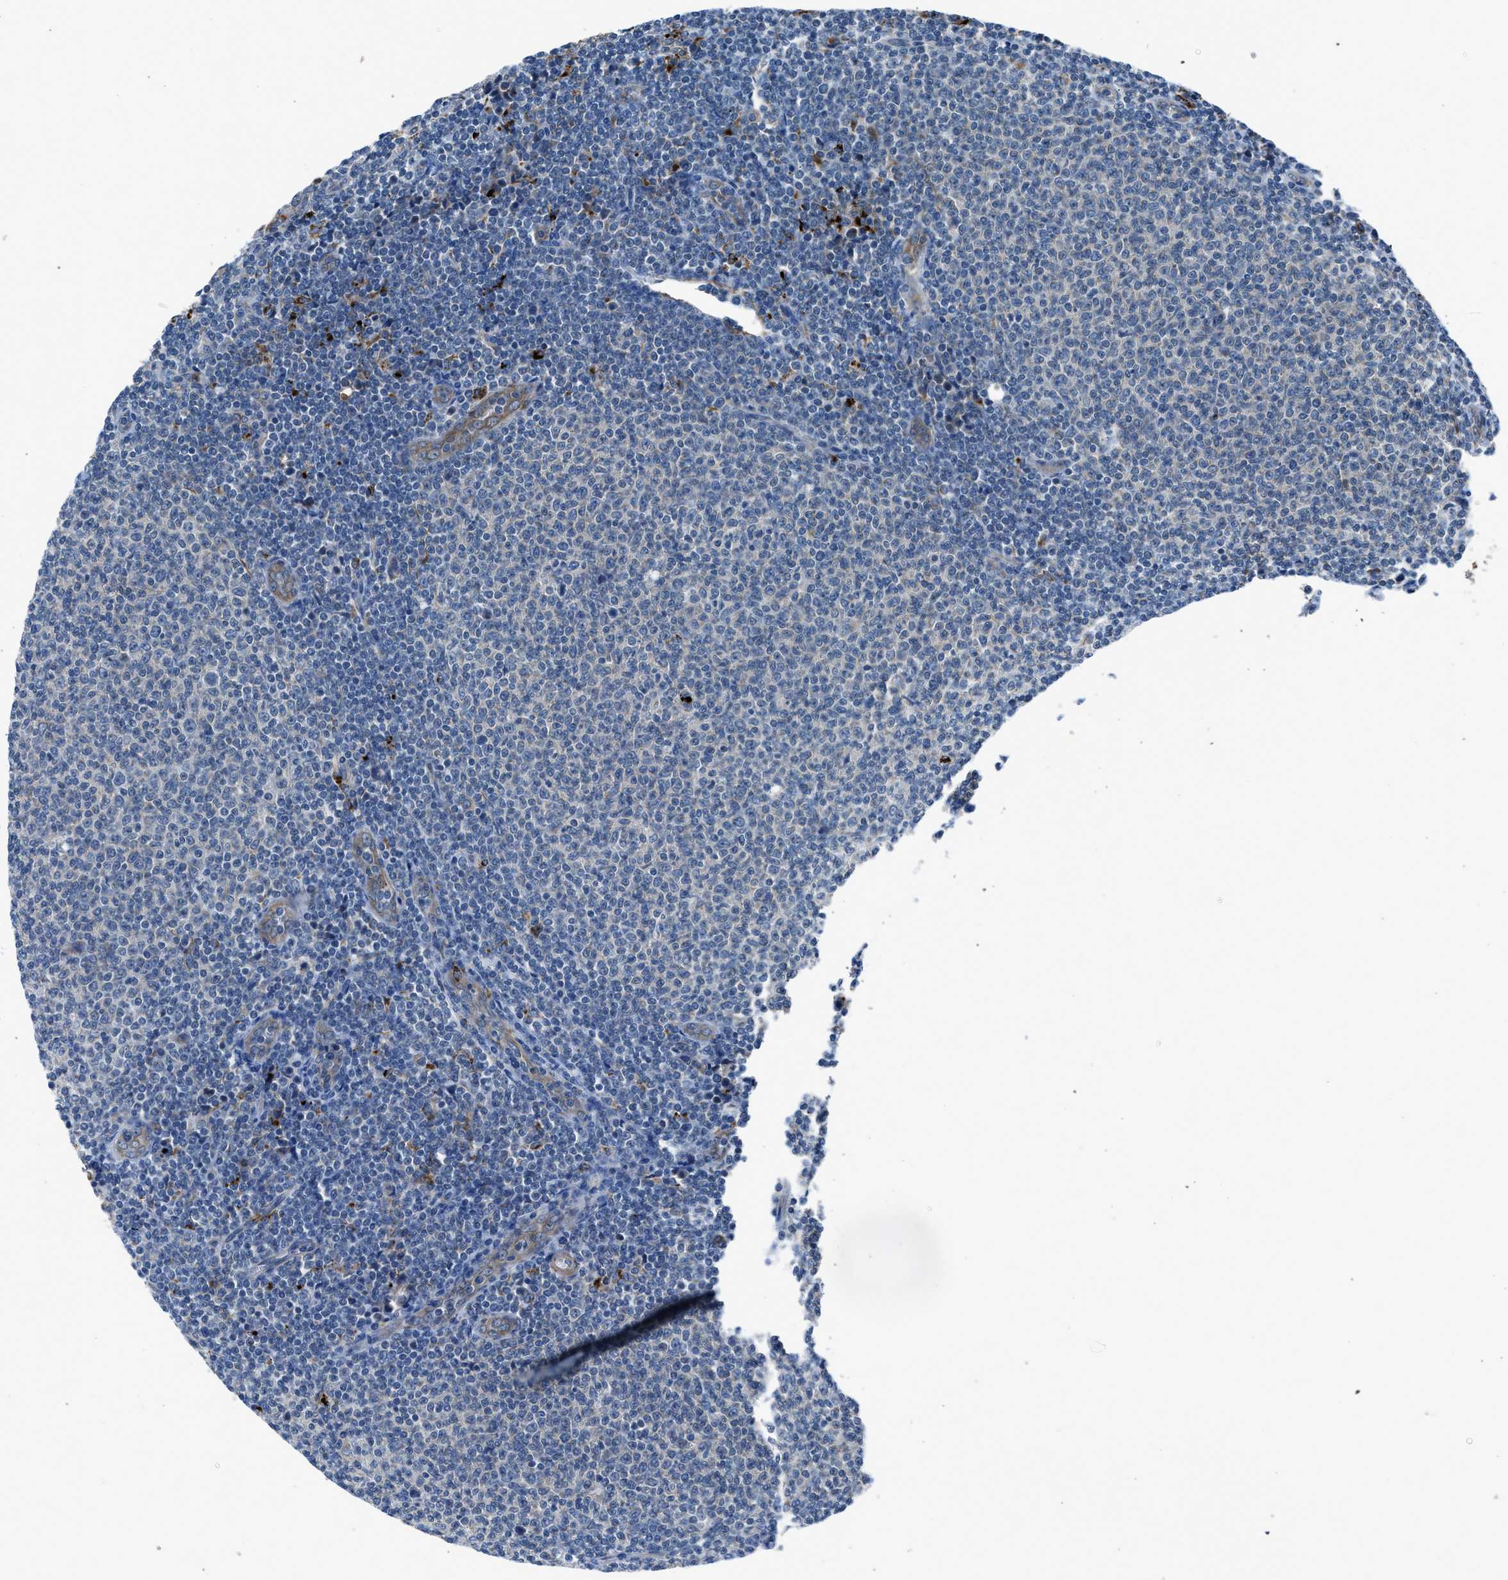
{"staining": {"intensity": "negative", "quantity": "none", "location": "none"}, "tissue": "lymphoma", "cell_type": "Tumor cells", "image_type": "cancer", "snomed": [{"axis": "morphology", "description": "Malignant lymphoma, non-Hodgkin's type, Low grade"}, {"axis": "topography", "description": "Lymph node"}], "caption": "Immunohistochemistry of human lymphoma demonstrates no expression in tumor cells.", "gene": "LMBR1", "patient": {"sex": "male", "age": 66}}